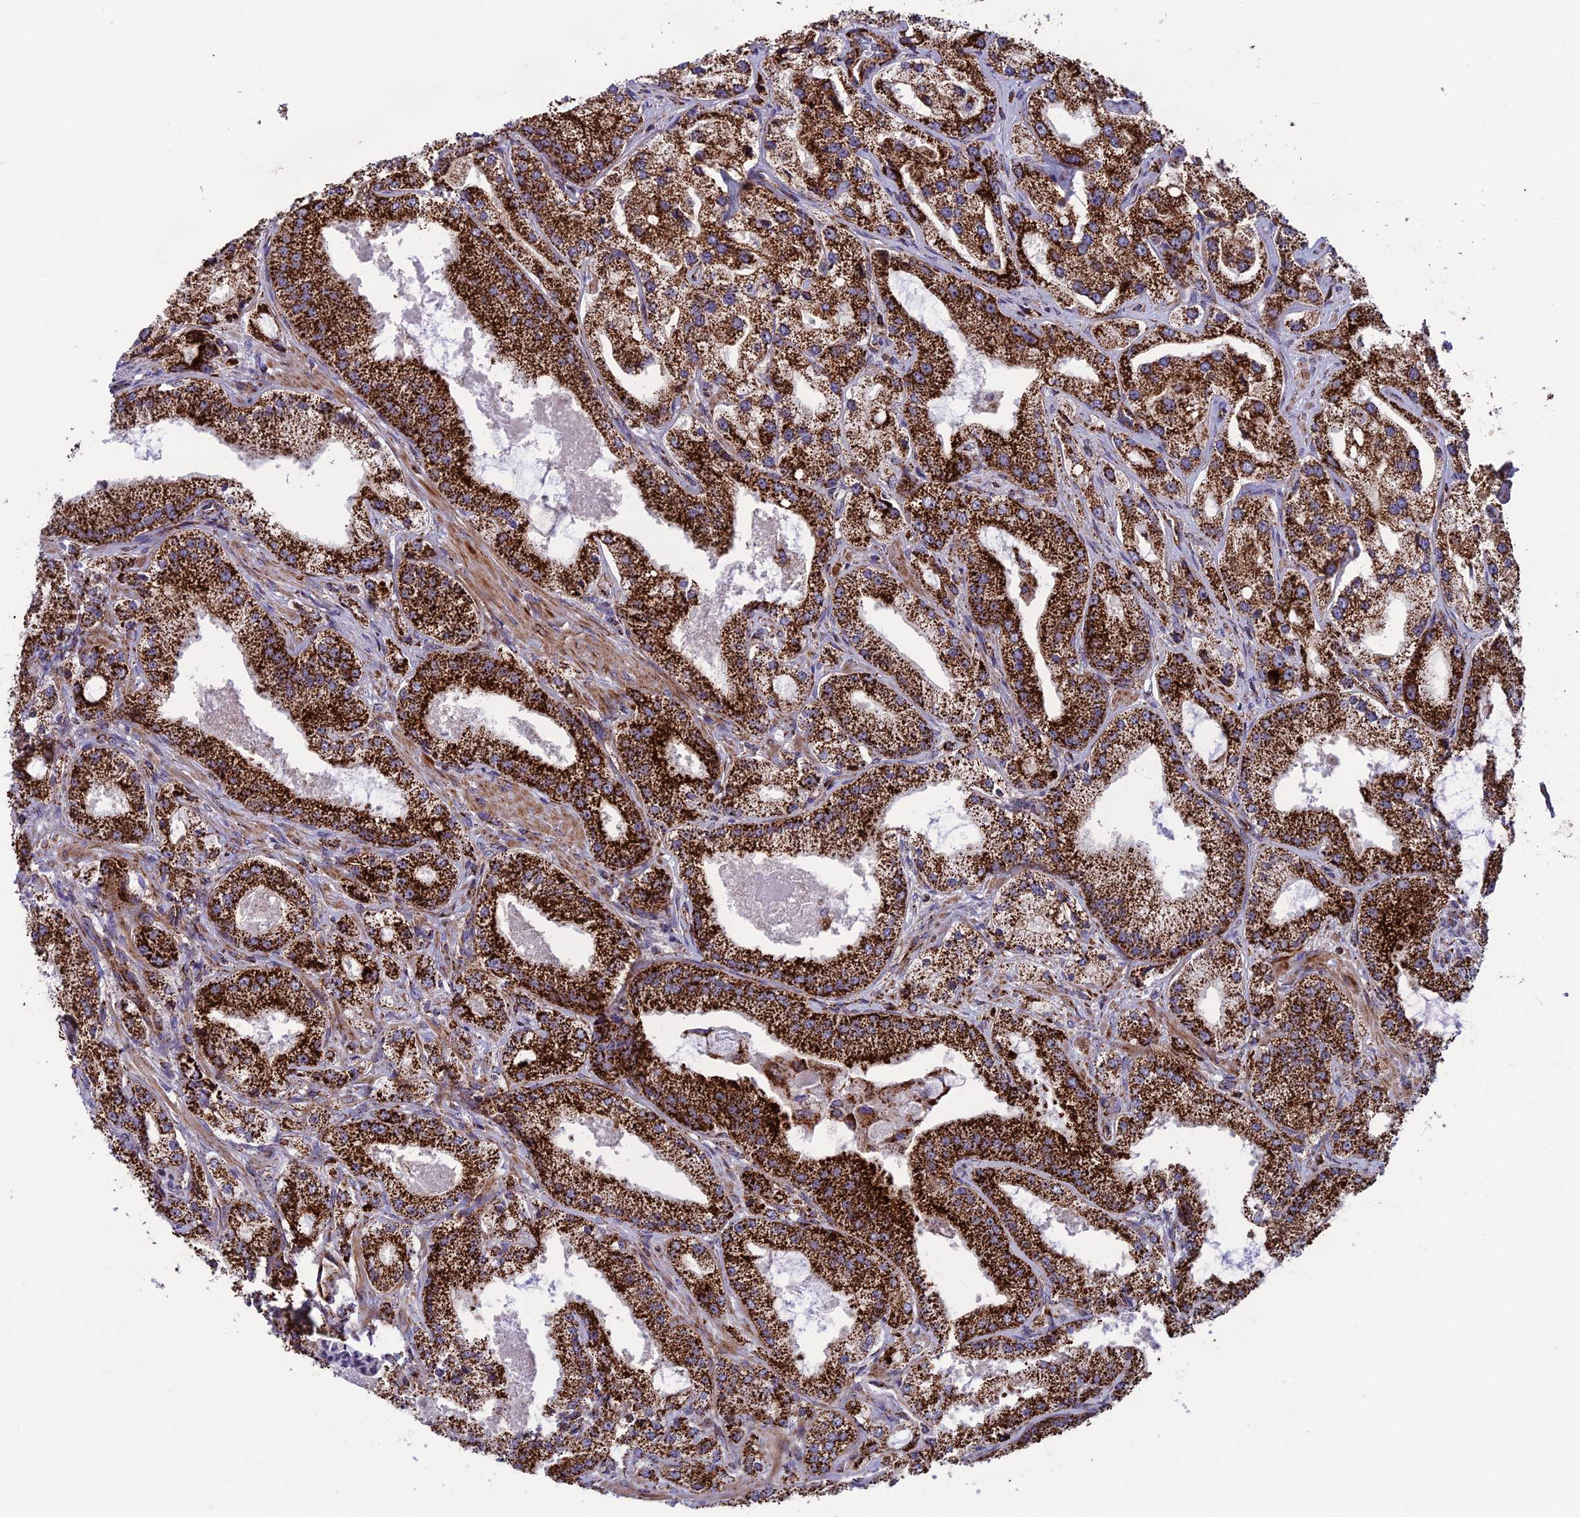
{"staining": {"intensity": "strong", "quantity": ">75%", "location": "cytoplasmic/membranous"}, "tissue": "prostate cancer", "cell_type": "Tumor cells", "image_type": "cancer", "snomed": [{"axis": "morphology", "description": "Adenocarcinoma, Low grade"}, {"axis": "topography", "description": "Prostate"}], "caption": "Low-grade adenocarcinoma (prostate) tissue shows strong cytoplasmic/membranous positivity in about >75% of tumor cells, visualized by immunohistochemistry.", "gene": "MRPS18B", "patient": {"sex": "male", "age": 69}}